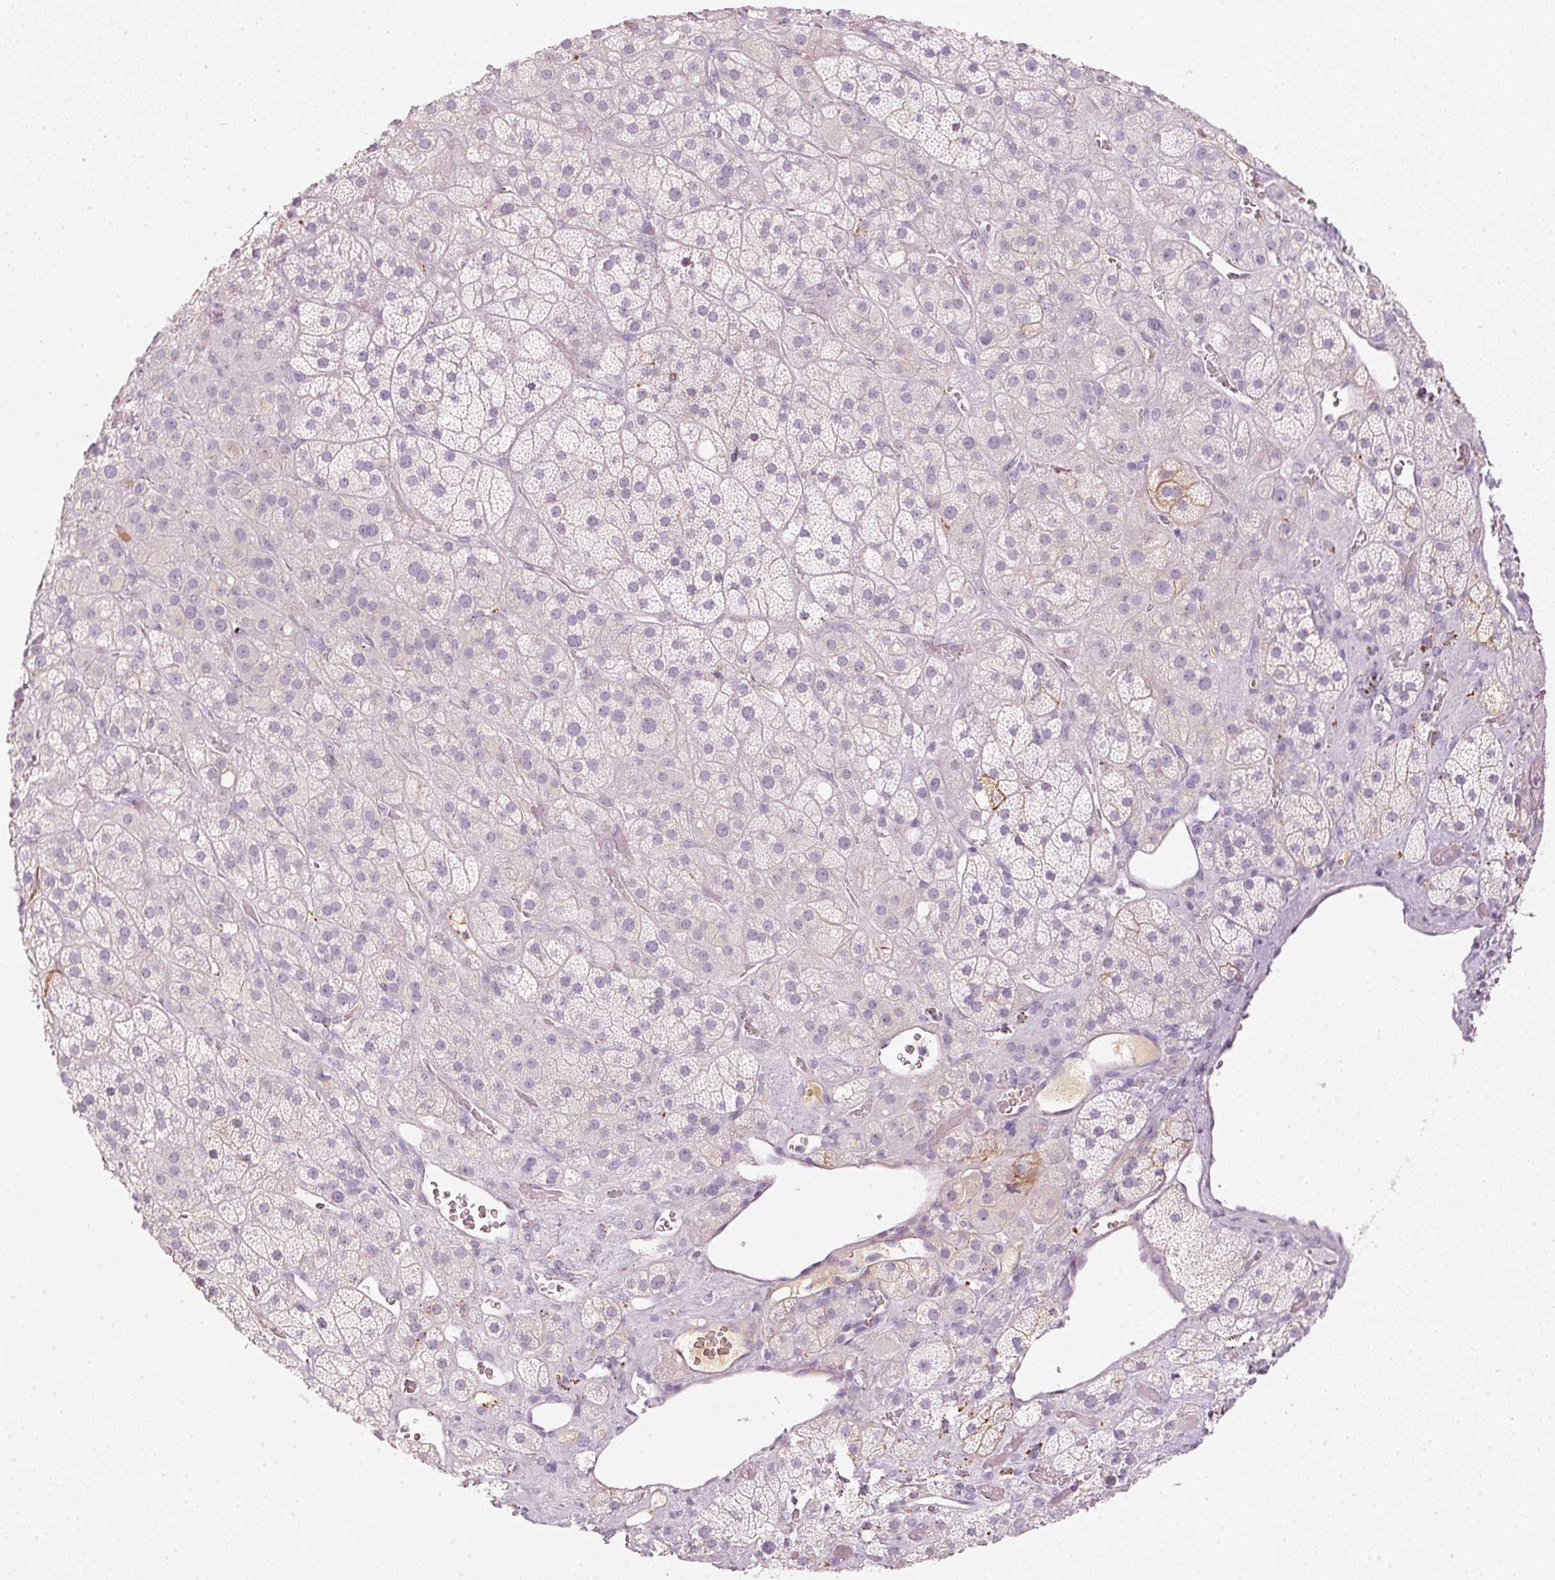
{"staining": {"intensity": "negative", "quantity": "none", "location": "none"}, "tissue": "adrenal gland", "cell_type": "Glandular cells", "image_type": "normal", "snomed": [{"axis": "morphology", "description": "Normal tissue, NOS"}, {"axis": "topography", "description": "Adrenal gland"}], "caption": "The micrograph demonstrates no staining of glandular cells in benign adrenal gland.", "gene": "VCAM1", "patient": {"sex": "male", "age": 57}}